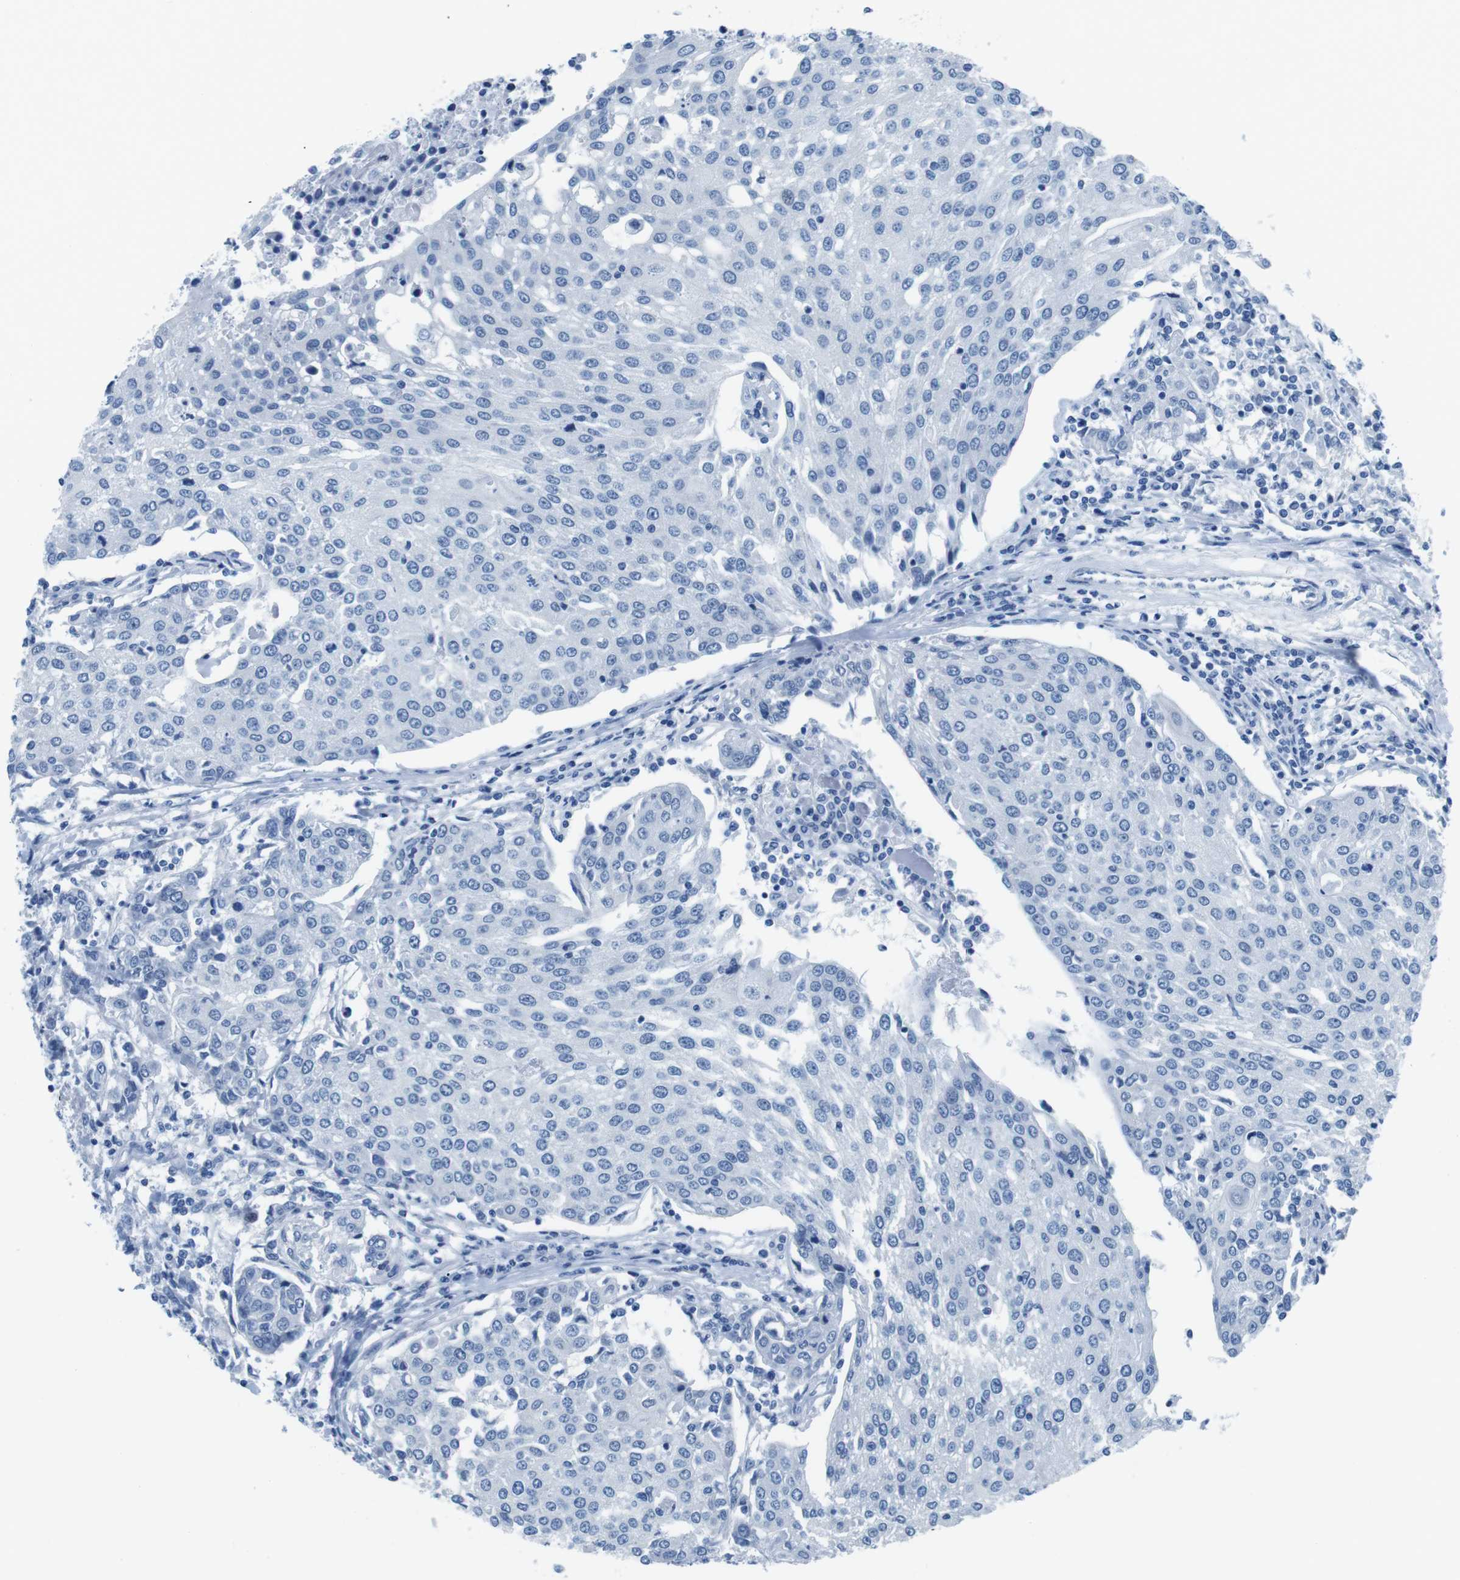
{"staining": {"intensity": "negative", "quantity": "none", "location": "none"}, "tissue": "urothelial cancer", "cell_type": "Tumor cells", "image_type": "cancer", "snomed": [{"axis": "morphology", "description": "Urothelial carcinoma, High grade"}, {"axis": "topography", "description": "Urinary bladder"}], "caption": "Urothelial cancer was stained to show a protein in brown. There is no significant positivity in tumor cells.", "gene": "MUC2", "patient": {"sex": "female", "age": 85}}